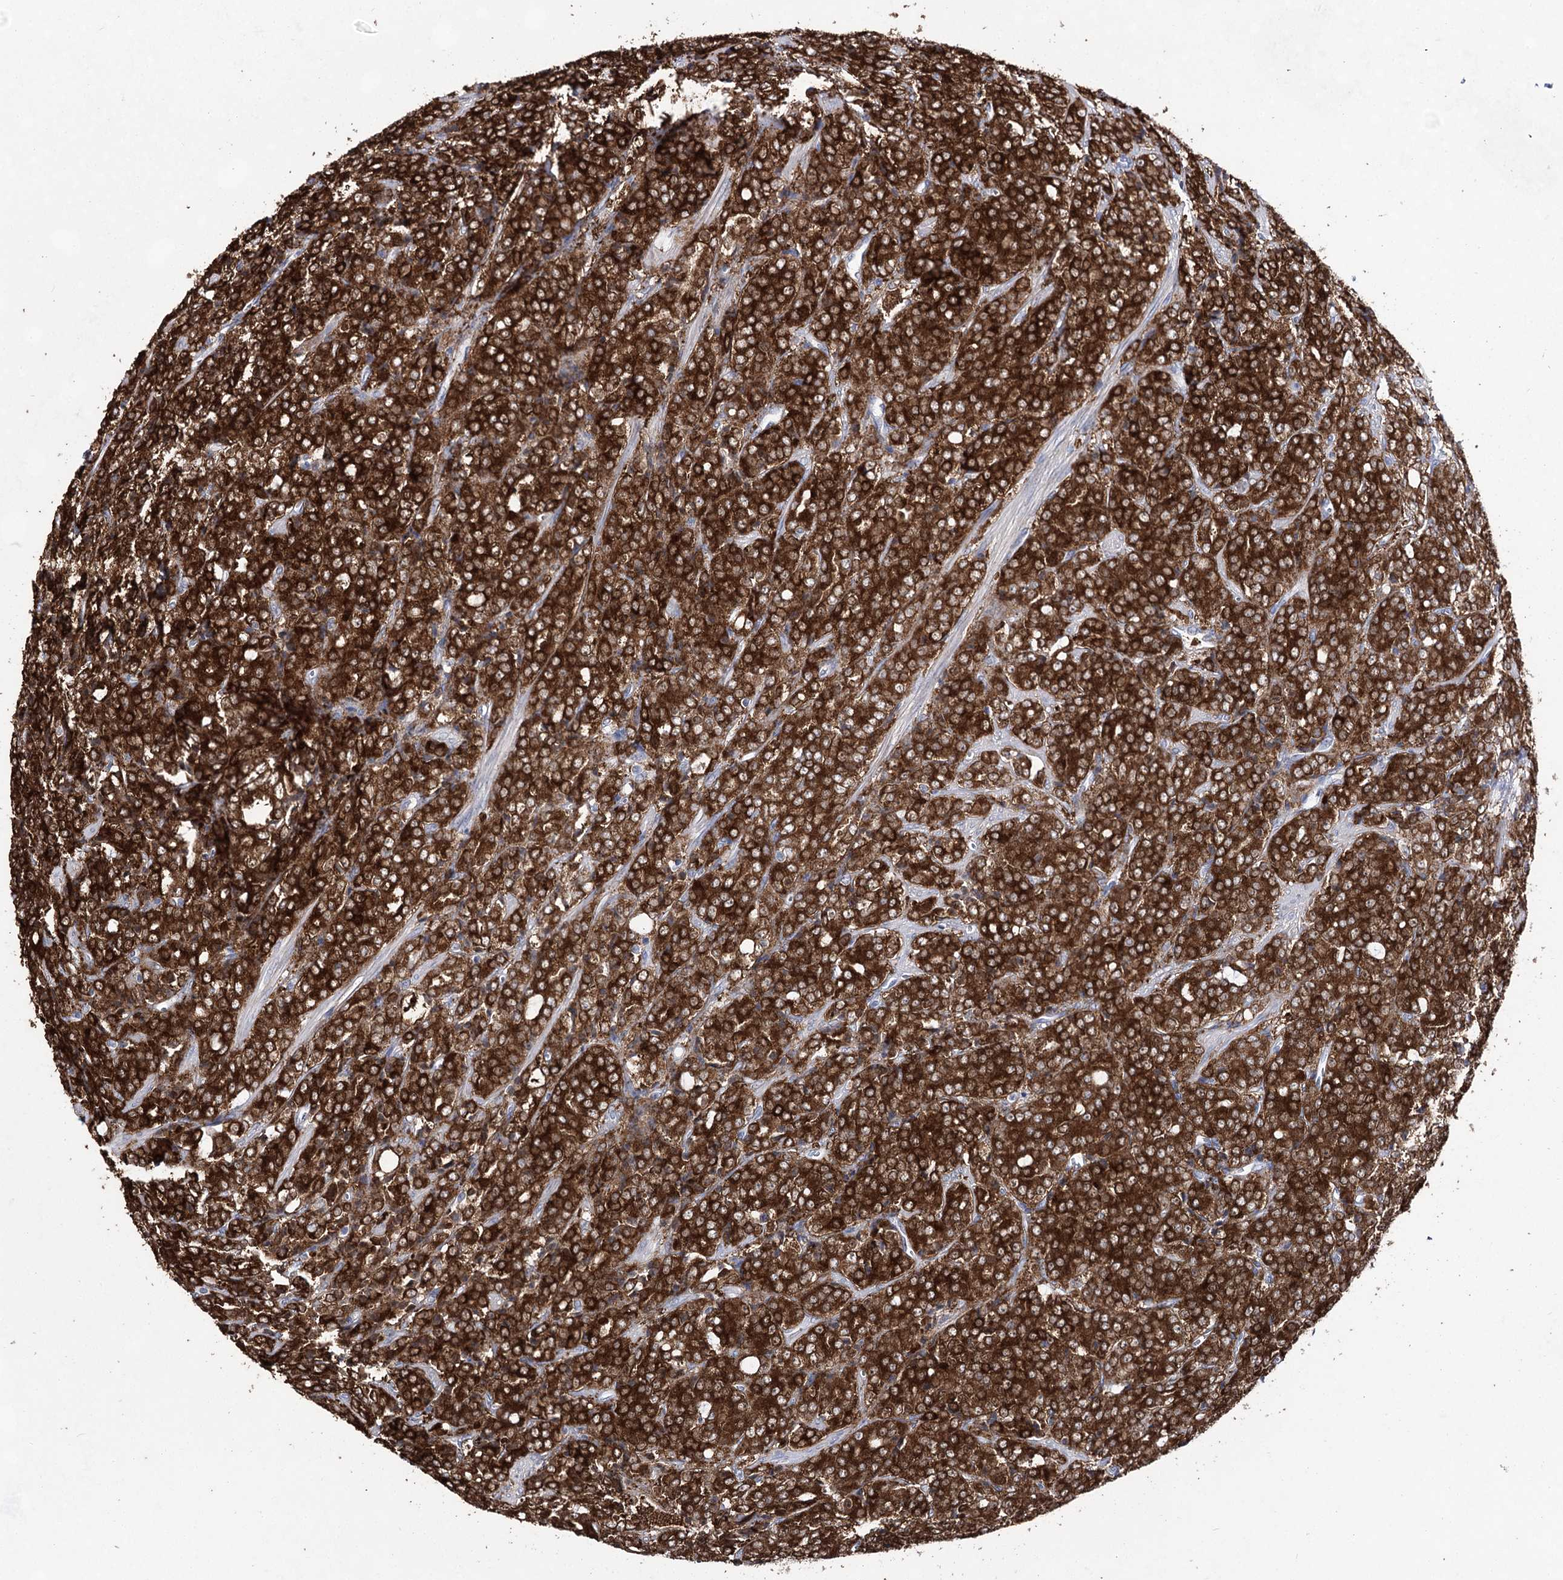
{"staining": {"intensity": "strong", "quantity": ">75%", "location": "cytoplasmic/membranous"}, "tissue": "prostate cancer", "cell_type": "Tumor cells", "image_type": "cancer", "snomed": [{"axis": "morphology", "description": "Adenocarcinoma, High grade"}, {"axis": "topography", "description": "Prostate"}], "caption": "High-grade adenocarcinoma (prostate) stained with IHC shows strong cytoplasmic/membranous staining in about >75% of tumor cells.", "gene": "UGDH", "patient": {"sex": "male", "age": 62}}